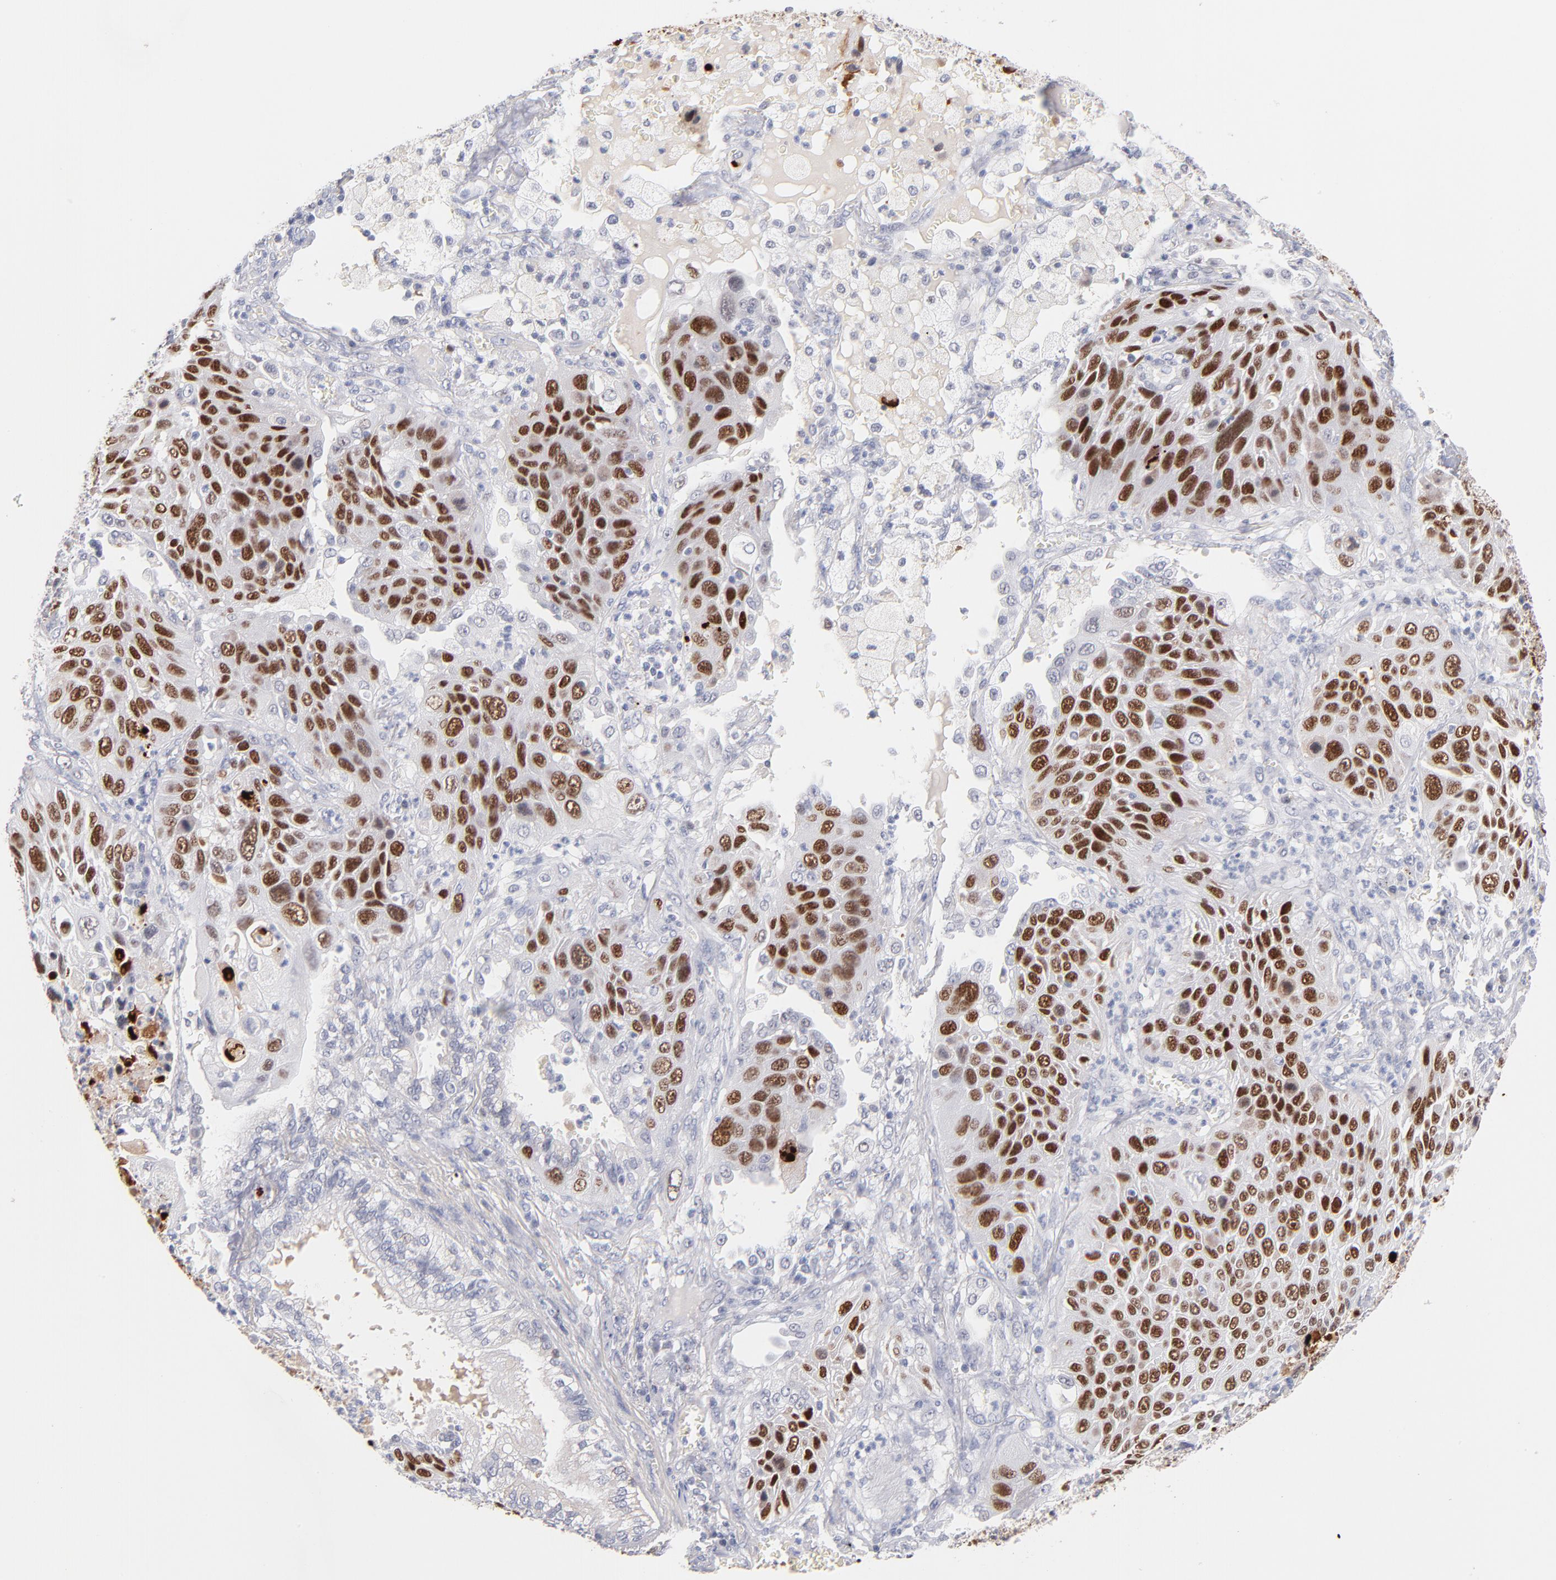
{"staining": {"intensity": "strong", "quantity": ">75%", "location": "nuclear"}, "tissue": "lung cancer", "cell_type": "Tumor cells", "image_type": "cancer", "snomed": [{"axis": "morphology", "description": "Squamous cell carcinoma, NOS"}, {"axis": "topography", "description": "Lung"}], "caption": "IHC (DAB) staining of lung cancer exhibits strong nuclear protein staining in about >75% of tumor cells.", "gene": "PARP1", "patient": {"sex": "female", "age": 76}}